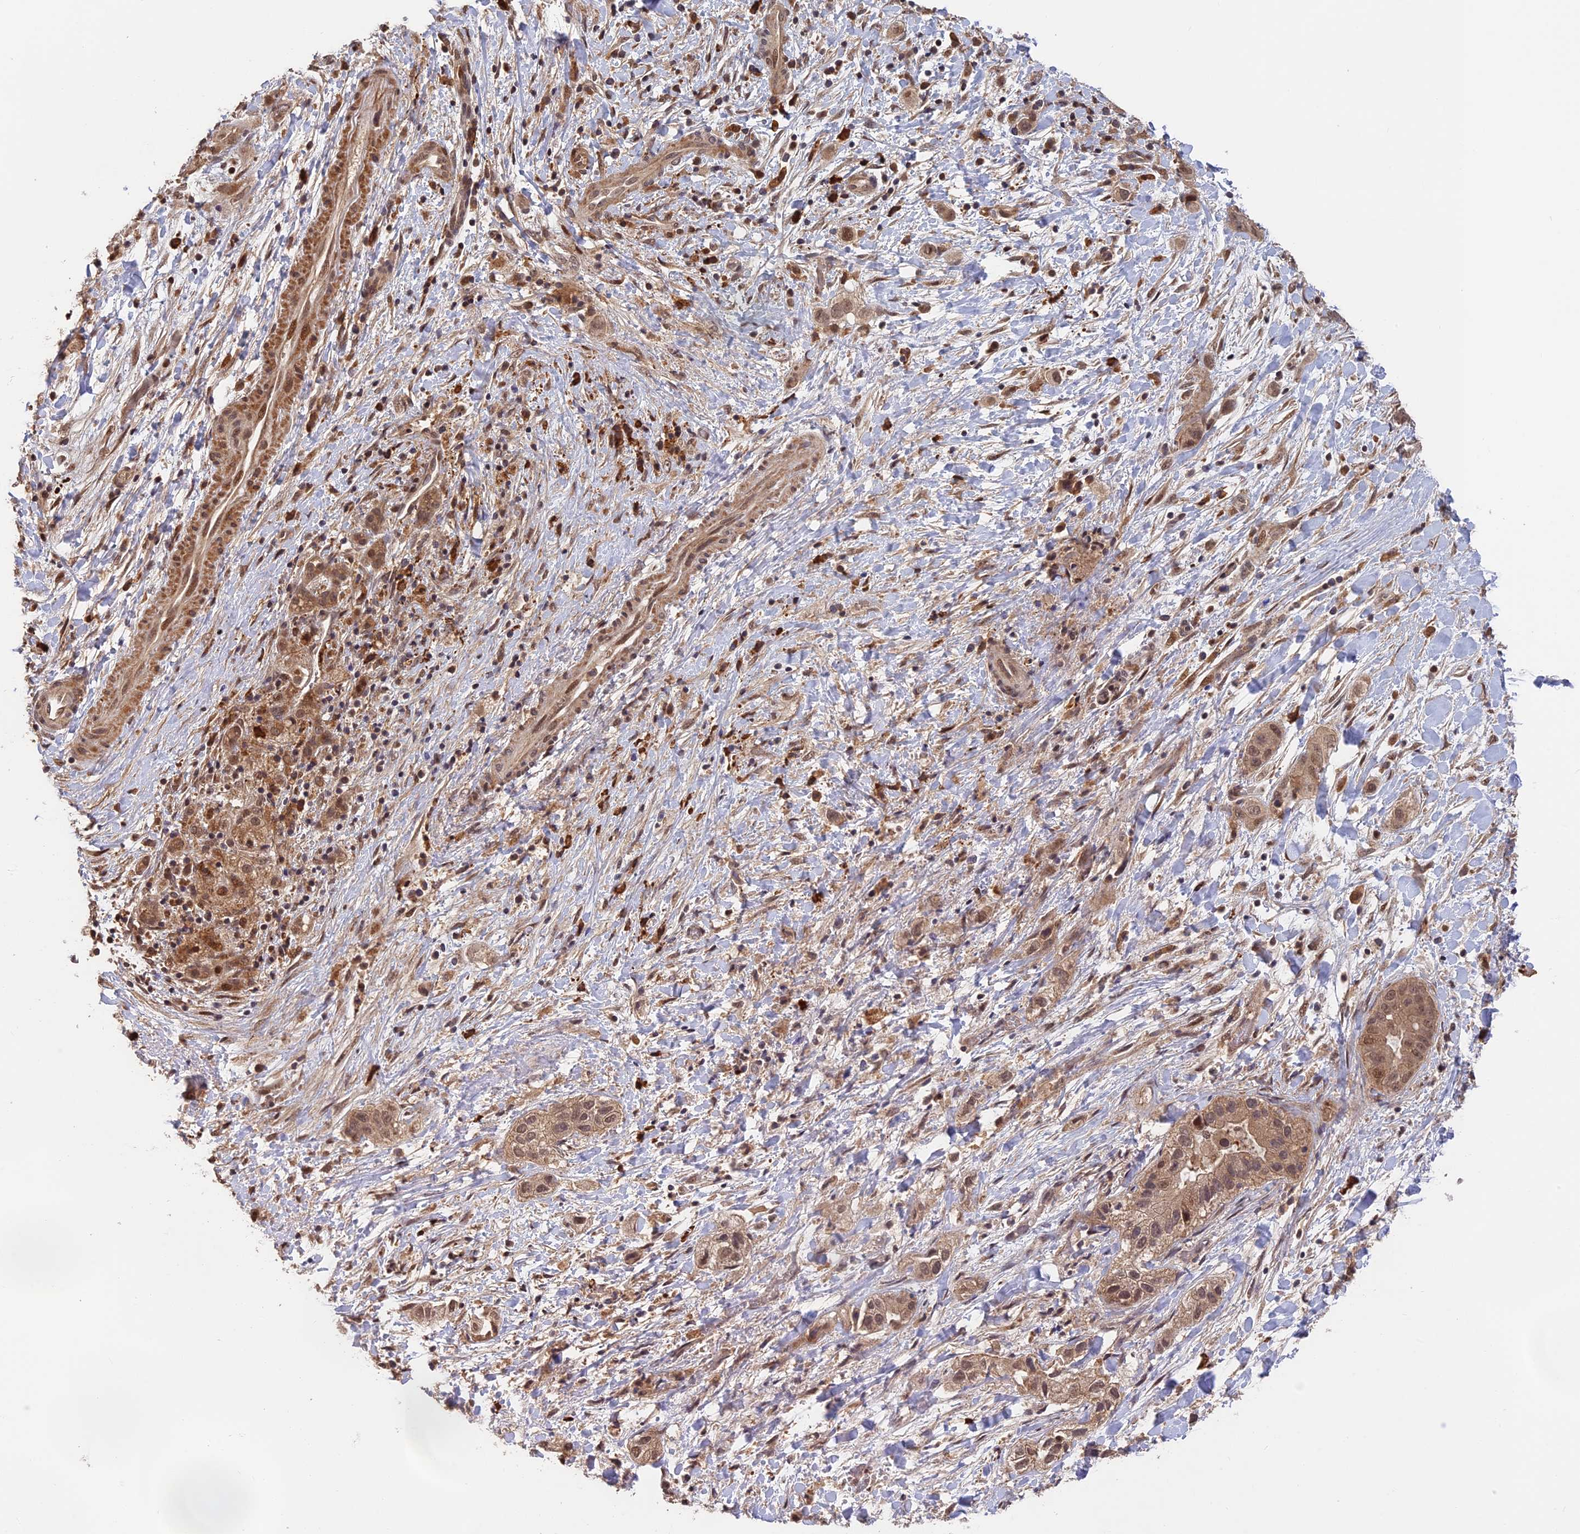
{"staining": {"intensity": "moderate", "quantity": "25%-75%", "location": "cytoplasmic/membranous,nuclear"}, "tissue": "liver cancer", "cell_type": "Tumor cells", "image_type": "cancer", "snomed": [{"axis": "morphology", "description": "Cholangiocarcinoma"}, {"axis": "topography", "description": "Liver"}], "caption": "Moderate cytoplasmic/membranous and nuclear expression for a protein is present in approximately 25%-75% of tumor cells of liver cancer using IHC.", "gene": "OSBPL1A", "patient": {"sex": "female", "age": 52}}